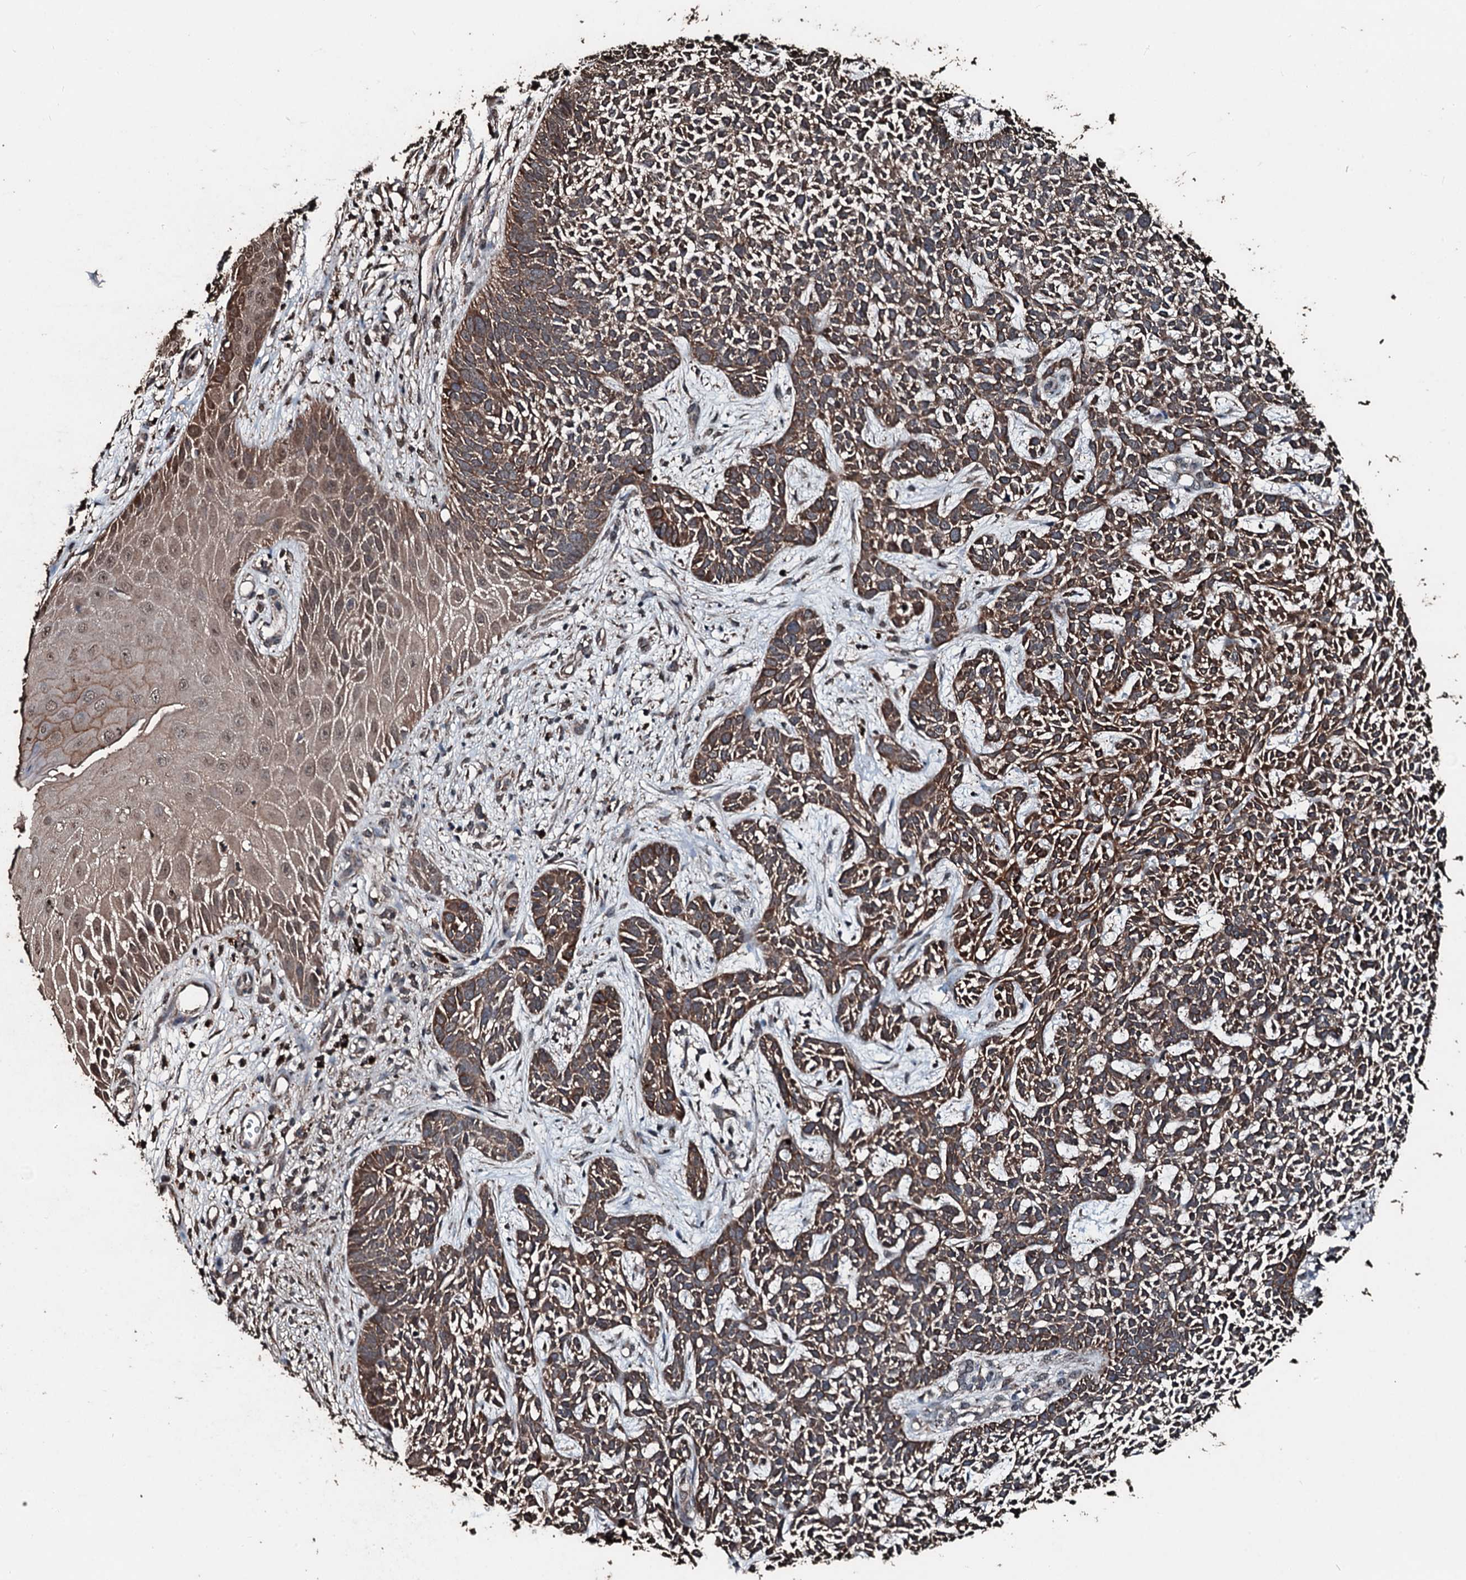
{"staining": {"intensity": "moderate", "quantity": ">75%", "location": "cytoplasmic/membranous"}, "tissue": "skin cancer", "cell_type": "Tumor cells", "image_type": "cancer", "snomed": [{"axis": "morphology", "description": "Basal cell carcinoma"}, {"axis": "topography", "description": "Skin"}], "caption": "A brown stain labels moderate cytoplasmic/membranous positivity of a protein in human basal cell carcinoma (skin) tumor cells.", "gene": "FAAP24", "patient": {"sex": "female", "age": 84}}